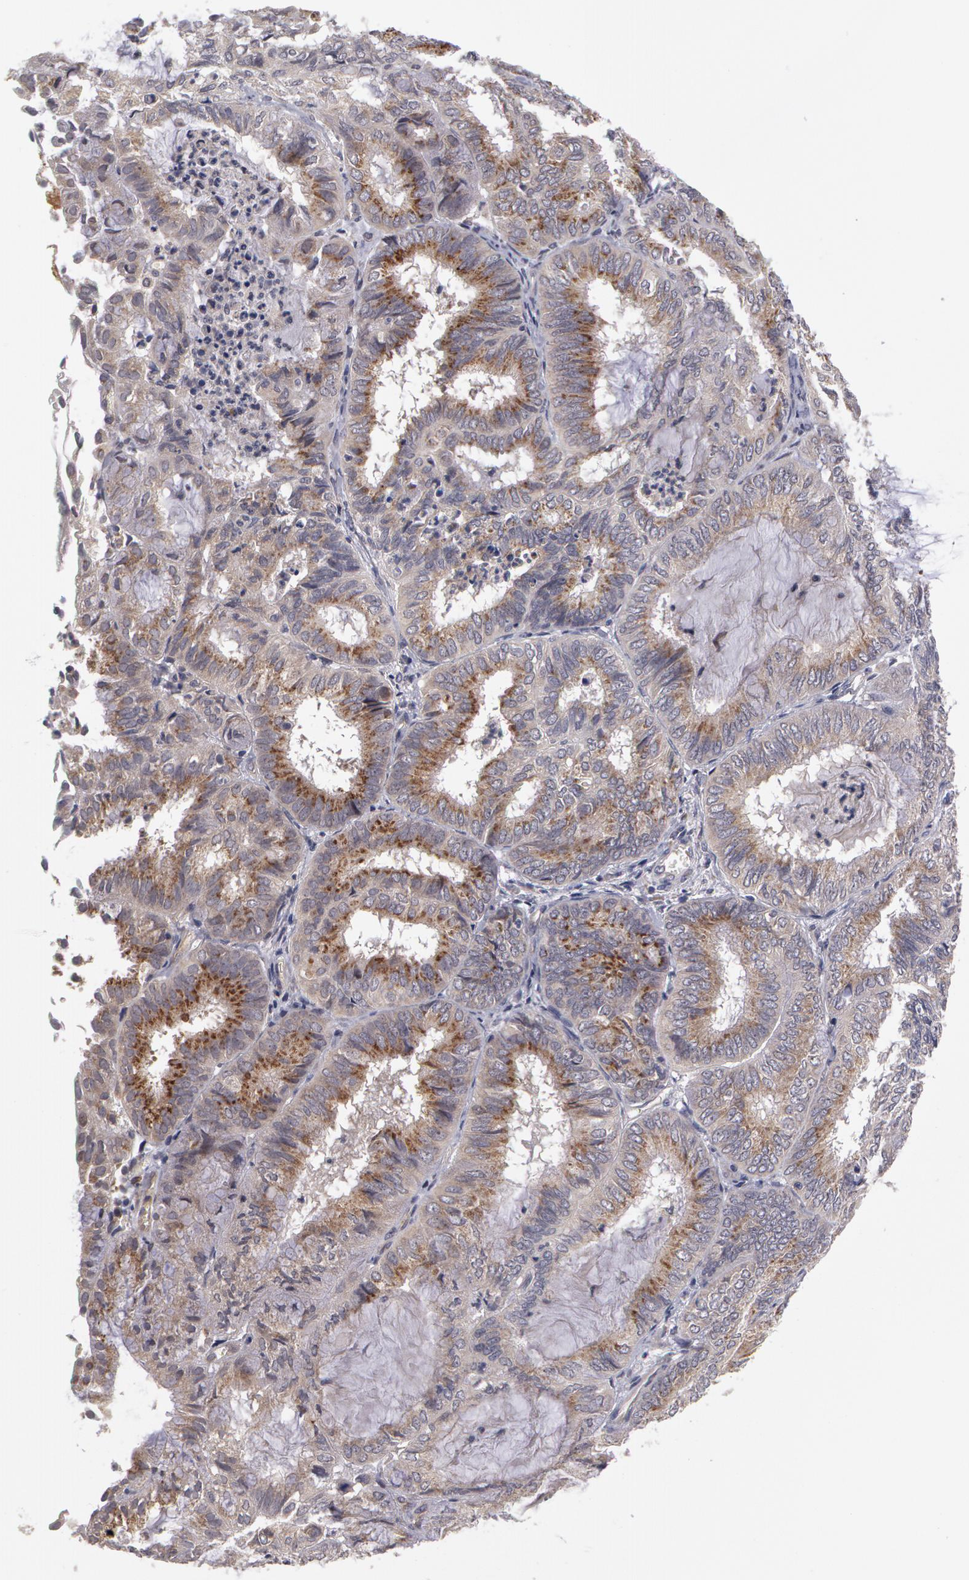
{"staining": {"intensity": "moderate", "quantity": "25%-75%", "location": "cytoplasmic/membranous"}, "tissue": "endometrial cancer", "cell_type": "Tumor cells", "image_type": "cancer", "snomed": [{"axis": "morphology", "description": "Adenocarcinoma, NOS"}, {"axis": "topography", "description": "Endometrium"}], "caption": "Moderate cytoplasmic/membranous staining for a protein is seen in about 25%-75% of tumor cells of endometrial adenocarcinoma using IHC.", "gene": "STX5", "patient": {"sex": "female", "age": 59}}